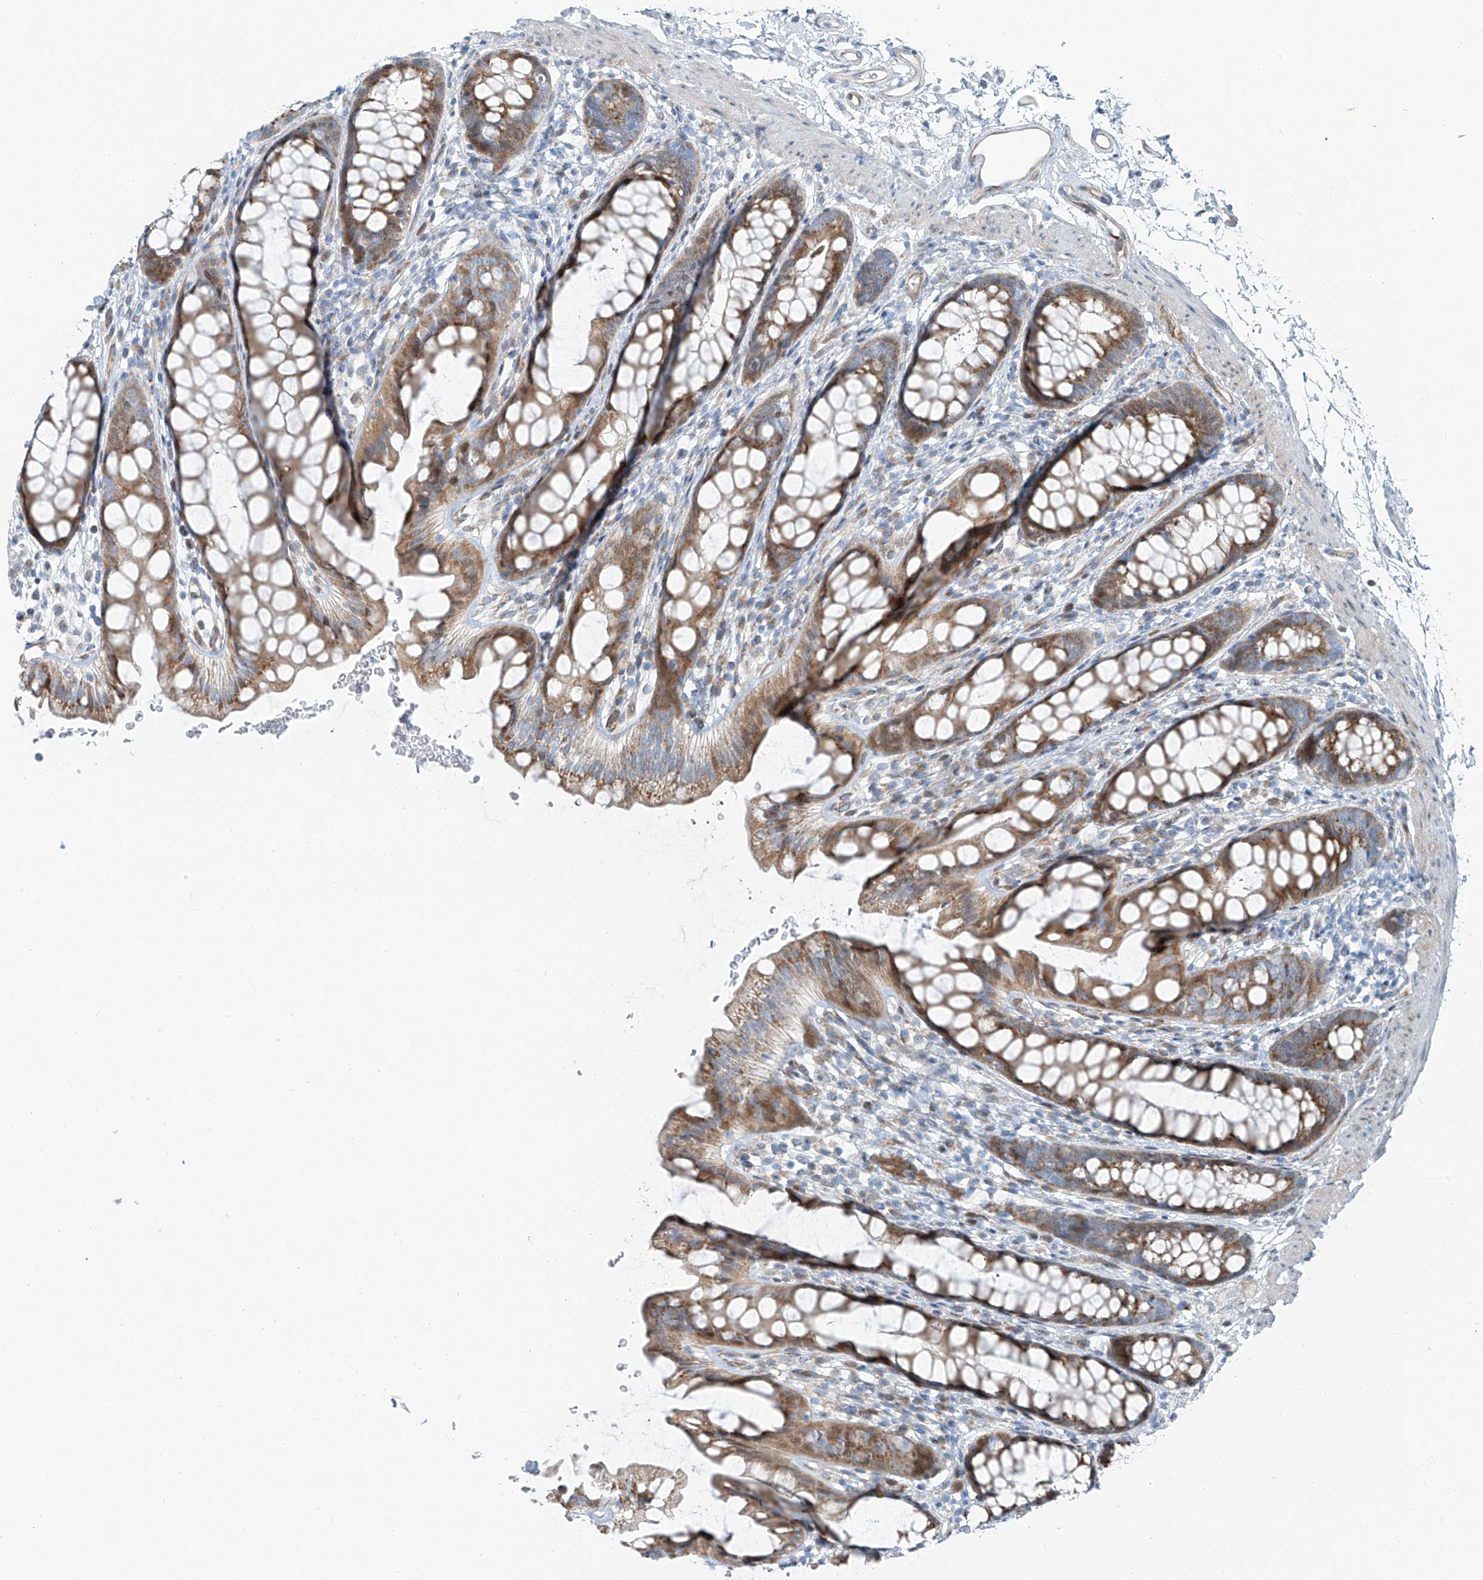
{"staining": {"intensity": "moderate", "quantity": ">75%", "location": "cytoplasmic/membranous"}, "tissue": "rectum", "cell_type": "Glandular cells", "image_type": "normal", "snomed": [{"axis": "morphology", "description": "Normal tissue, NOS"}, {"axis": "topography", "description": "Rectum"}], "caption": "An immunohistochemistry histopathology image of unremarkable tissue is shown. Protein staining in brown highlights moderate cytoplasmic/membranous positivity in rectum within glandular cells.", "gene": "HIC2", "patient": {"sex": "female", "age": 65}}